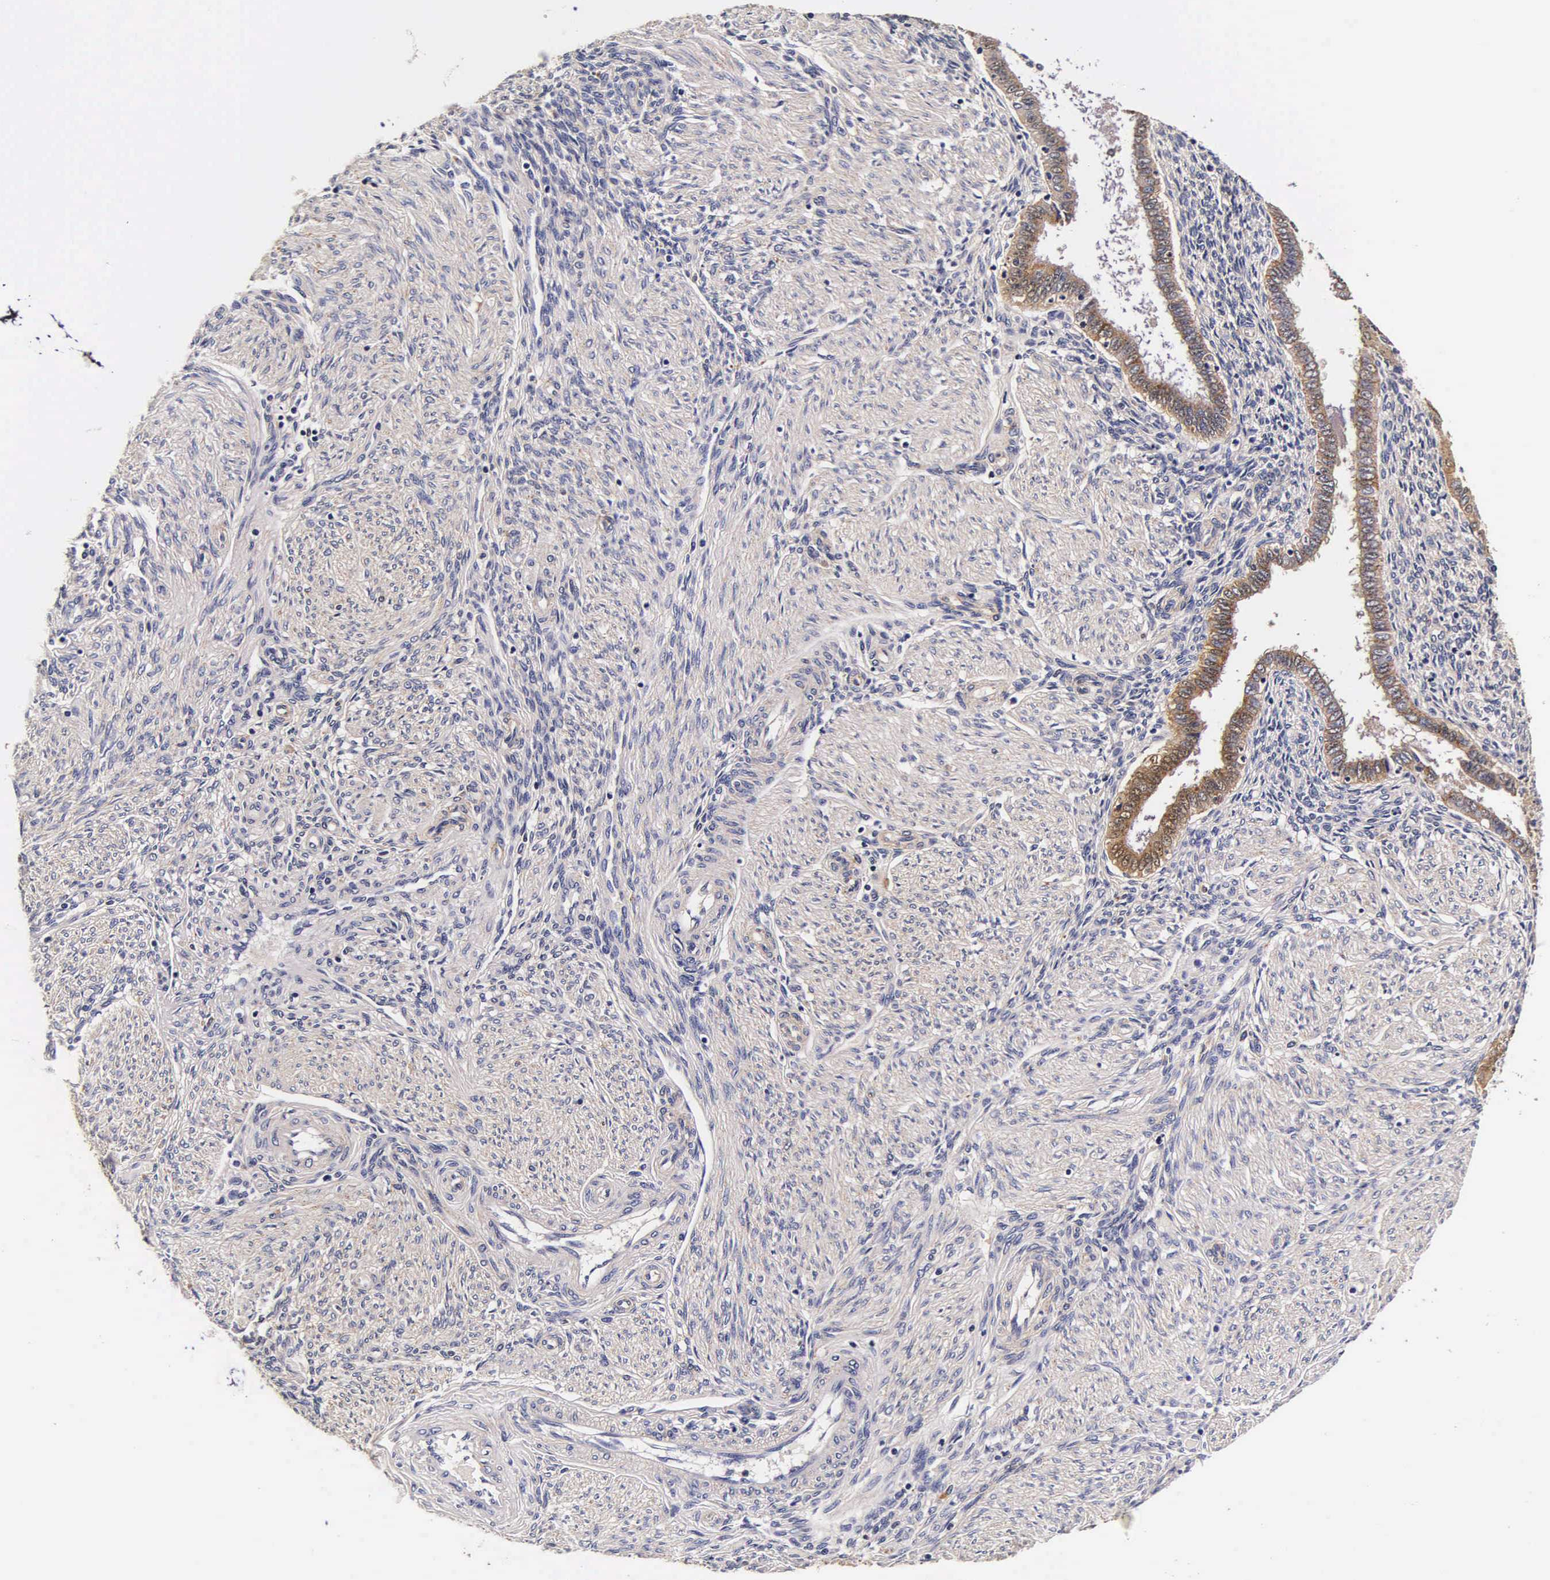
{"staining": {"intensity": "weak", "quantity": "<25%", "location": "cytoplasmic/membranous"}, "tissue": "endometrium", "cell_type": "Cells in endometrial stroma", "image_type": "normal", "snomed": [{"axis": "morphology", "description": "Normal tissue, NOS"}, {"axis": "topography", "description": "Endometrium"}], "caption": "The photomicrograph displays no staining of cells in endometrial stroma in normal endometrium. The staining was performed using DAB (3,3'-diaminobenzidine) to visualize the protein expression in brown, while the nuclei were stained in blue with hematoxylin (Magnification: 20x).", "gene": "CTSB", "patient": {"sex": "female", "age": 36}}